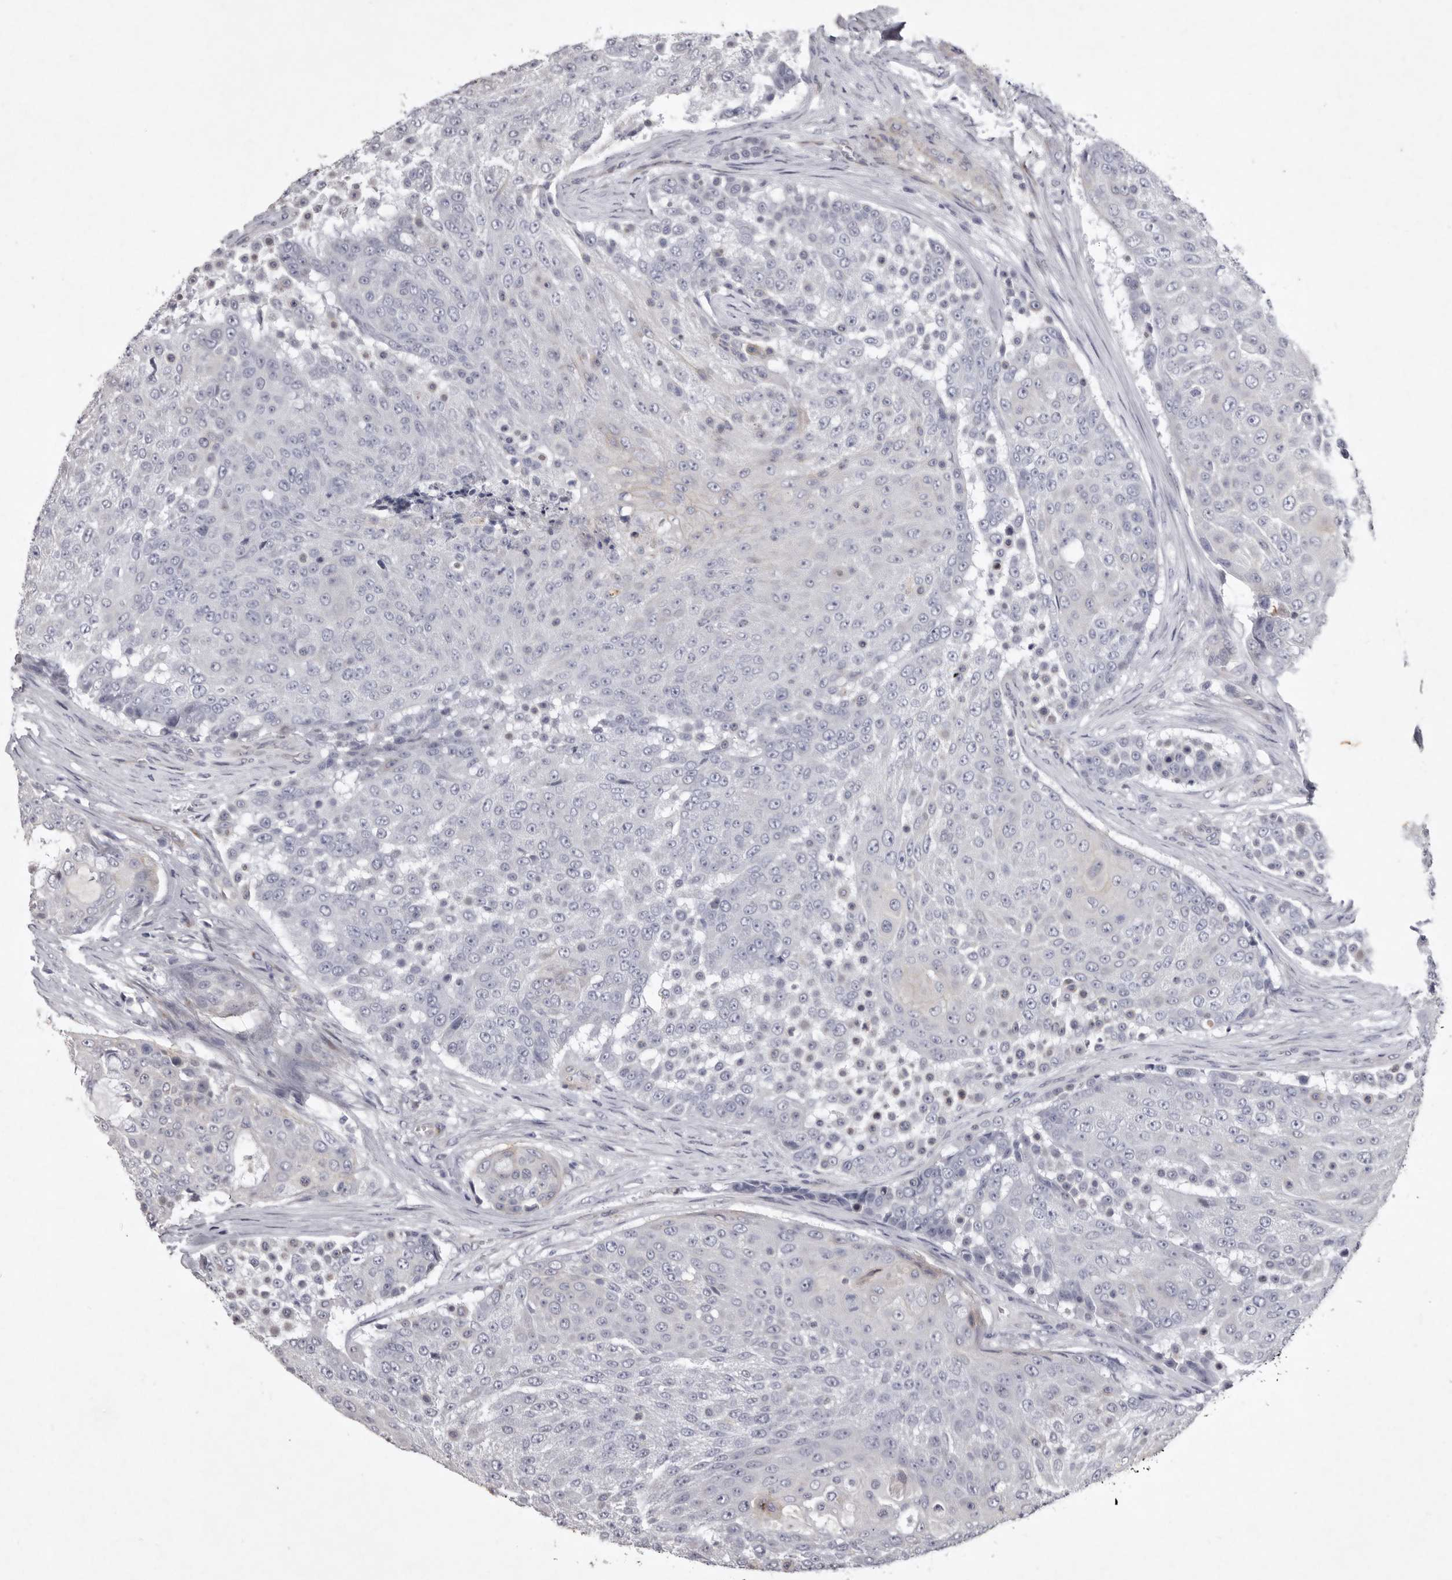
{"staining": {"intensity": "negative", "quantity": "none", "location": "none"}, "tissue": "urothelial cancer", "cell_type": "Tumor cells", "image_type": "cancer", "snomed": [{"axis": "morphology", "description": "Urothelial carcinoma, High grade"}, {"axis": "topography", "description": "Urinary bladder"}], "caption": "Immunohistochemical staining of urothelial cancer displays no significant expression in tumor cells.", "gene": "NKAIN4", "patient": {"sex": "female", "age": 63}}